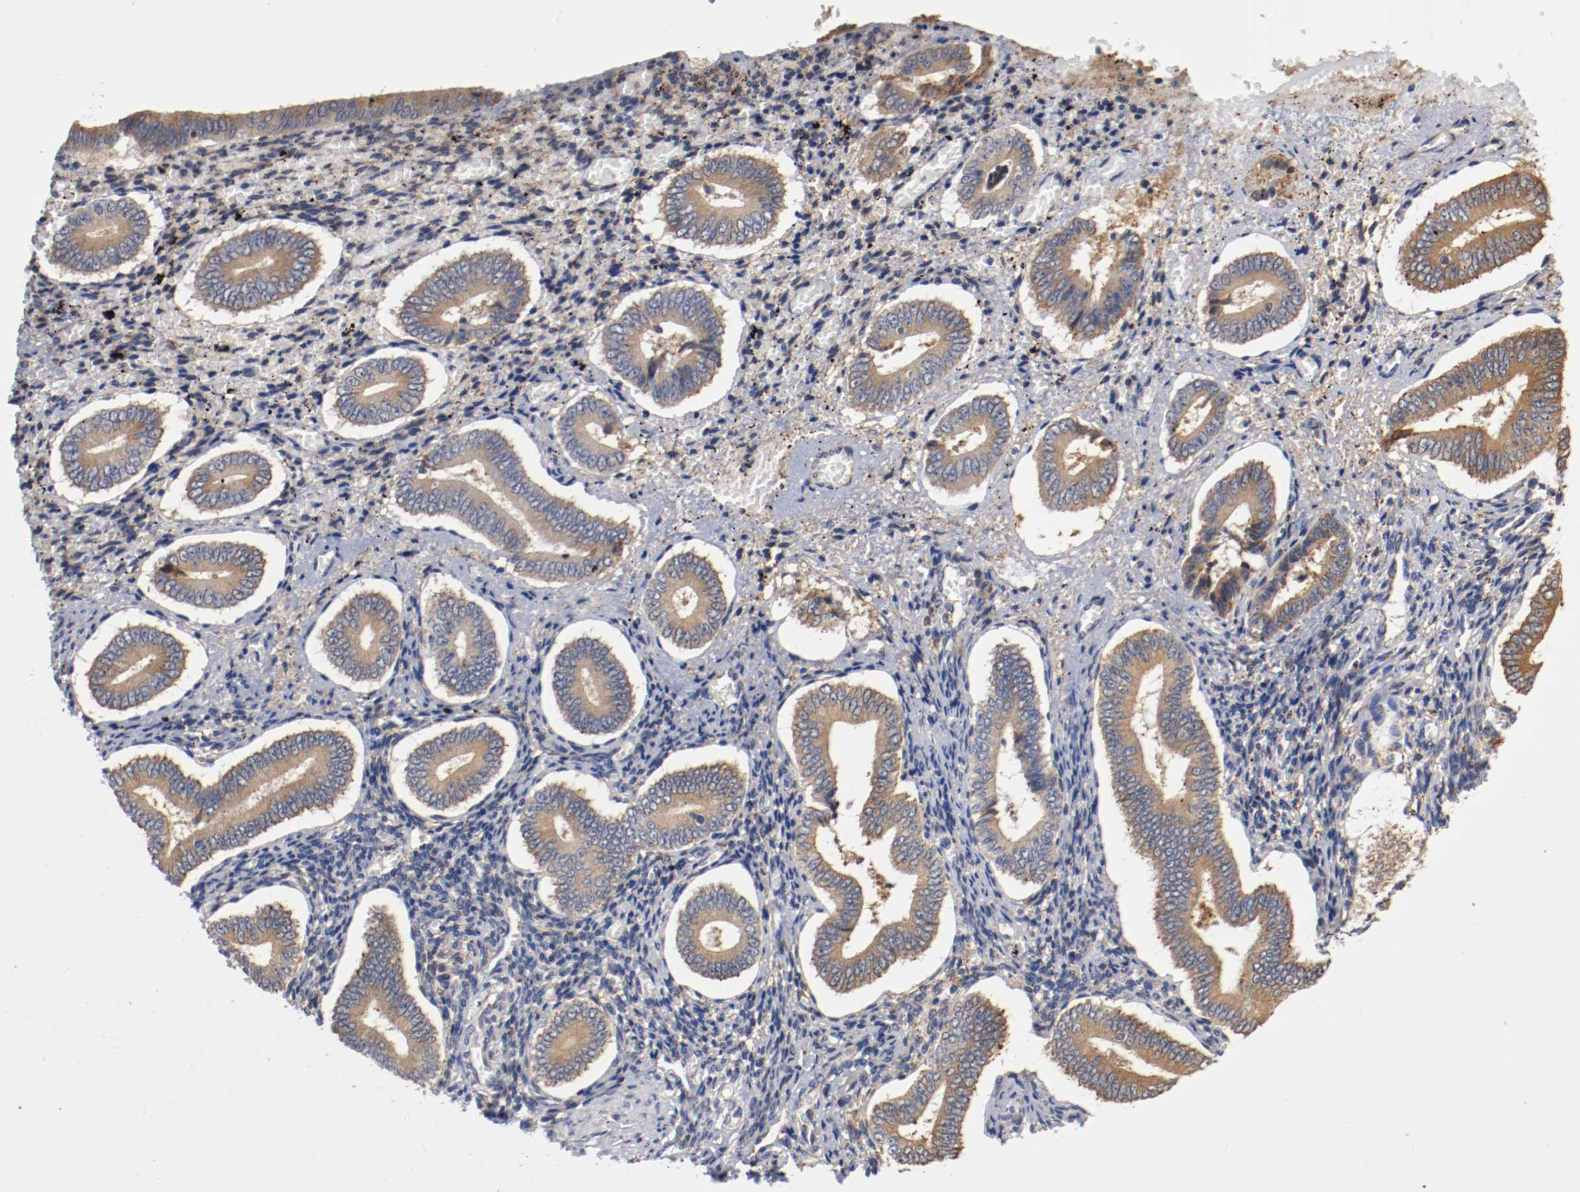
{"staining": {"intensity": "negative", "quantity": "none", "location": "none"}, "tissue": "endometrium", "cell_type": "Cells in endometrial stroma", "image_type": "normal", "snomed": [{"axis": "morphology", "description": "Normal tissue, NOS"}, {"axis": "topography", "description": "Endometrium"}], "caption": "IHC of normal human endometrium exhibits no expression in cells in endometrial stroma. (DAB IHC, high magnification).", "gene": "TNFSF12", "patient": {"sex": "female", "age": 42}}